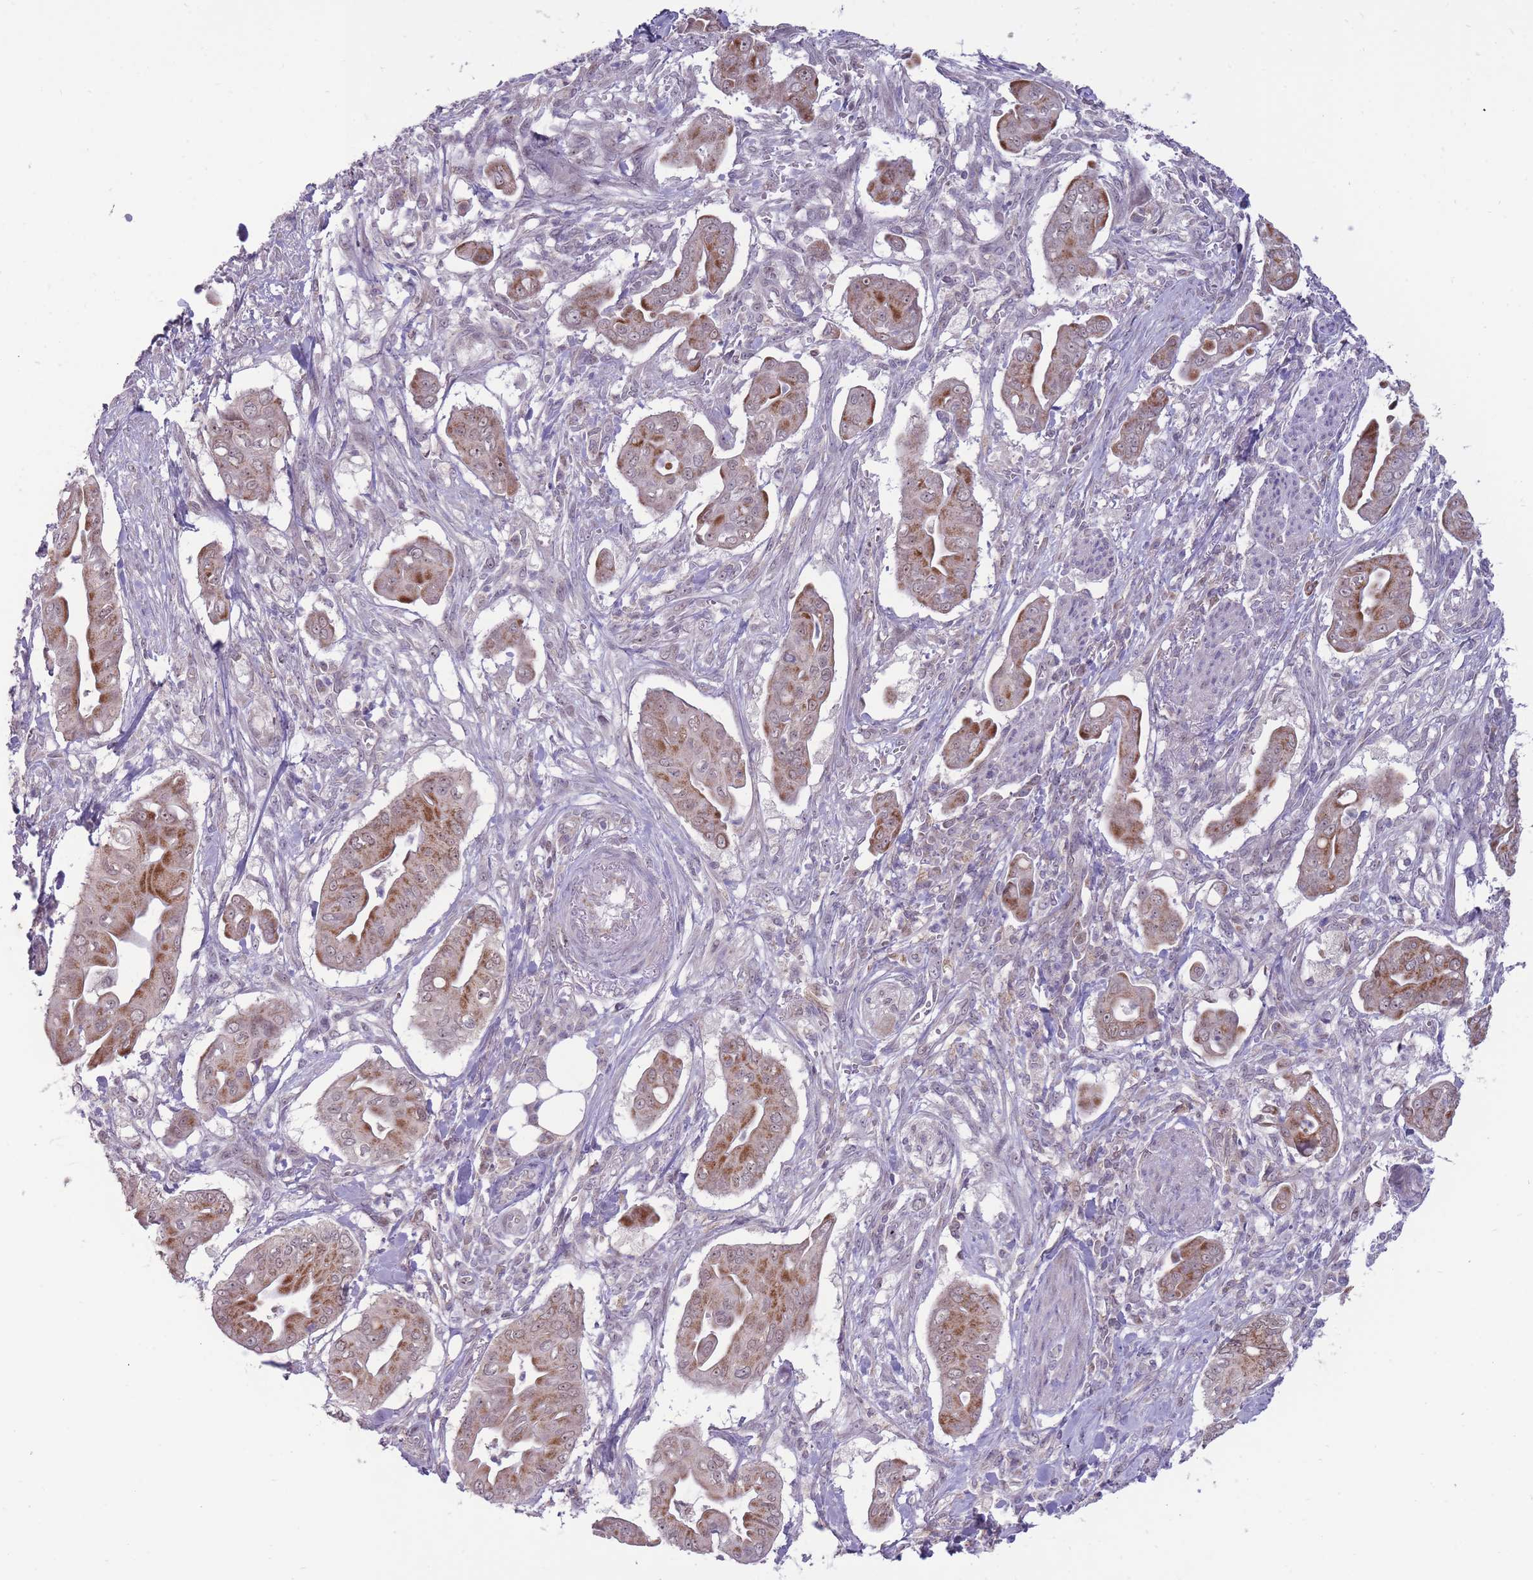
{"staining": {"intensity": "moderate", "quantity": ">75%", "location": "cytoplasmic/membranous"}, "tissue": "pancreatic cancer", "cell_type": "Tumor cells", "image_type": "cancer", "snomed": [{"axis": "morphology", "description": "Adenocarcinoma, NOS"}, {"axis": "topography", "description": "Pancreas"}], "caption": "Protein expression analysis of adenocarcinoma (pancreatic) demonstrates moderate cytoplasmic/membranous staining in approximately >75% of tumor cells. The staining was performed using DAB to visualize the protein expression in brown, while the nuclei were stained in blue with hematoxylin (Magnification: 20x).", "gene": "MCIDAS", "patient": {"sex": "male", "age": 71}}